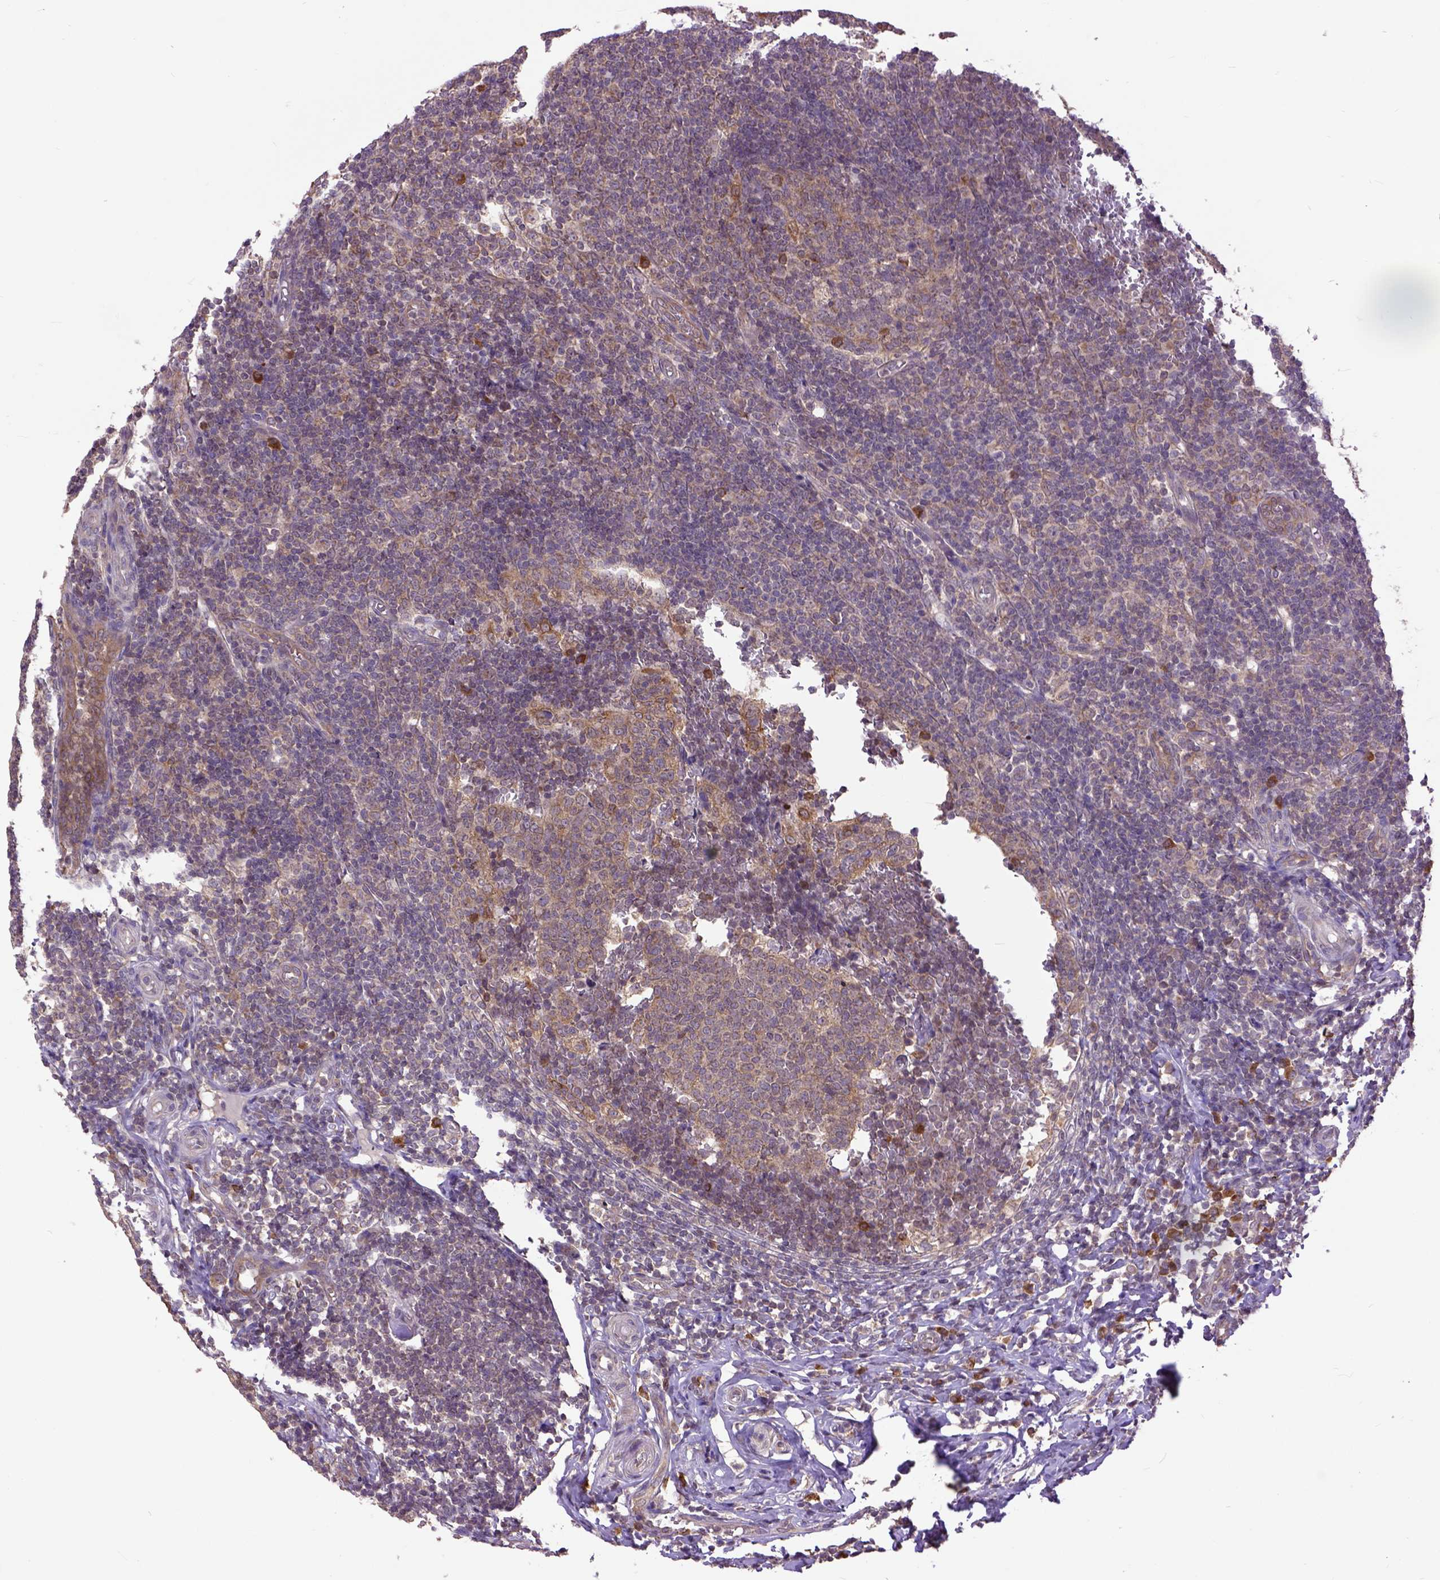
{"staining": {"intensity": "strong", "quantity": ">75%", "location": "cytoplasmic/membranous"}, "tissue": "appendix", "cell_type": "Glandular cells", "image_type": "normal", "snomed": [{"axis": "morphology", "description": "Normal tissue, NOS"}, {"axis": "topography", "description": "Appendix"}], "caption": "High-magnification brightfield microscopy of unremarkable appendix stained with DAB (brown) and counterstained with hematoxylin (blue). glandular cells exhibit strong cytoplasmic/membranous staining is identified in about>75% of cells.", "gene": "ARL1", "patient": {"sex": "male", "age": 18}}